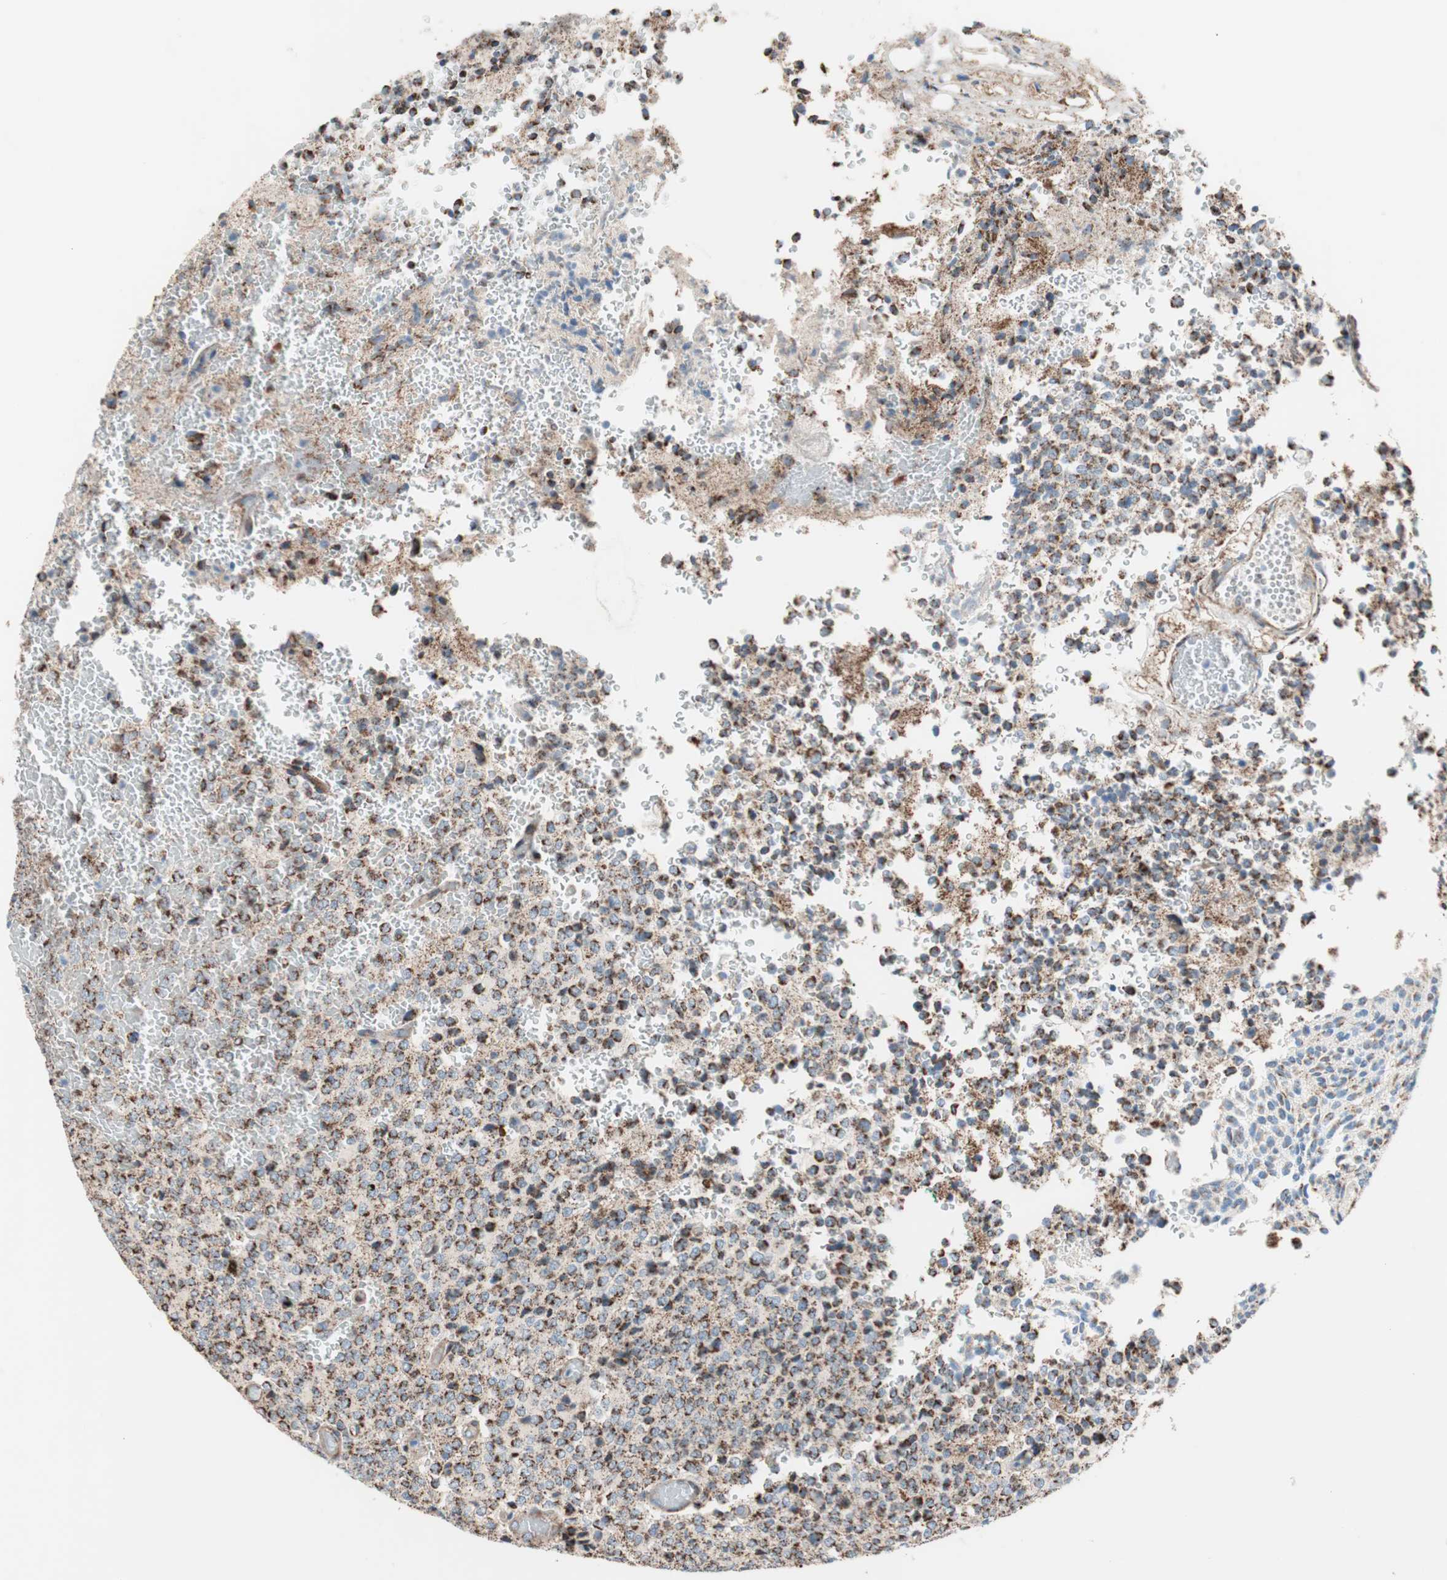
{"staining": {"intensity": "moderate", "quantity": ">75%", "location": "cytoplasmic/membranous"}, "tissue": "glioma", "cell_type": "Tumor cells", "image_type": "cancer", "snomed": [{"axis": "morphology", "description": "Glioma, malignant, High grade"}, {"axis": "topography", "description": "pancreas cauda"}], "caption": "Malignant high-grade glioma stained with DAB IHC demonstrates medium levels of moderate cytoplasmic/membranous positivity in approximately >75% of tumor cells.", "gene": "PCSK4", "patient": {"sex": "male", "age": 60}}